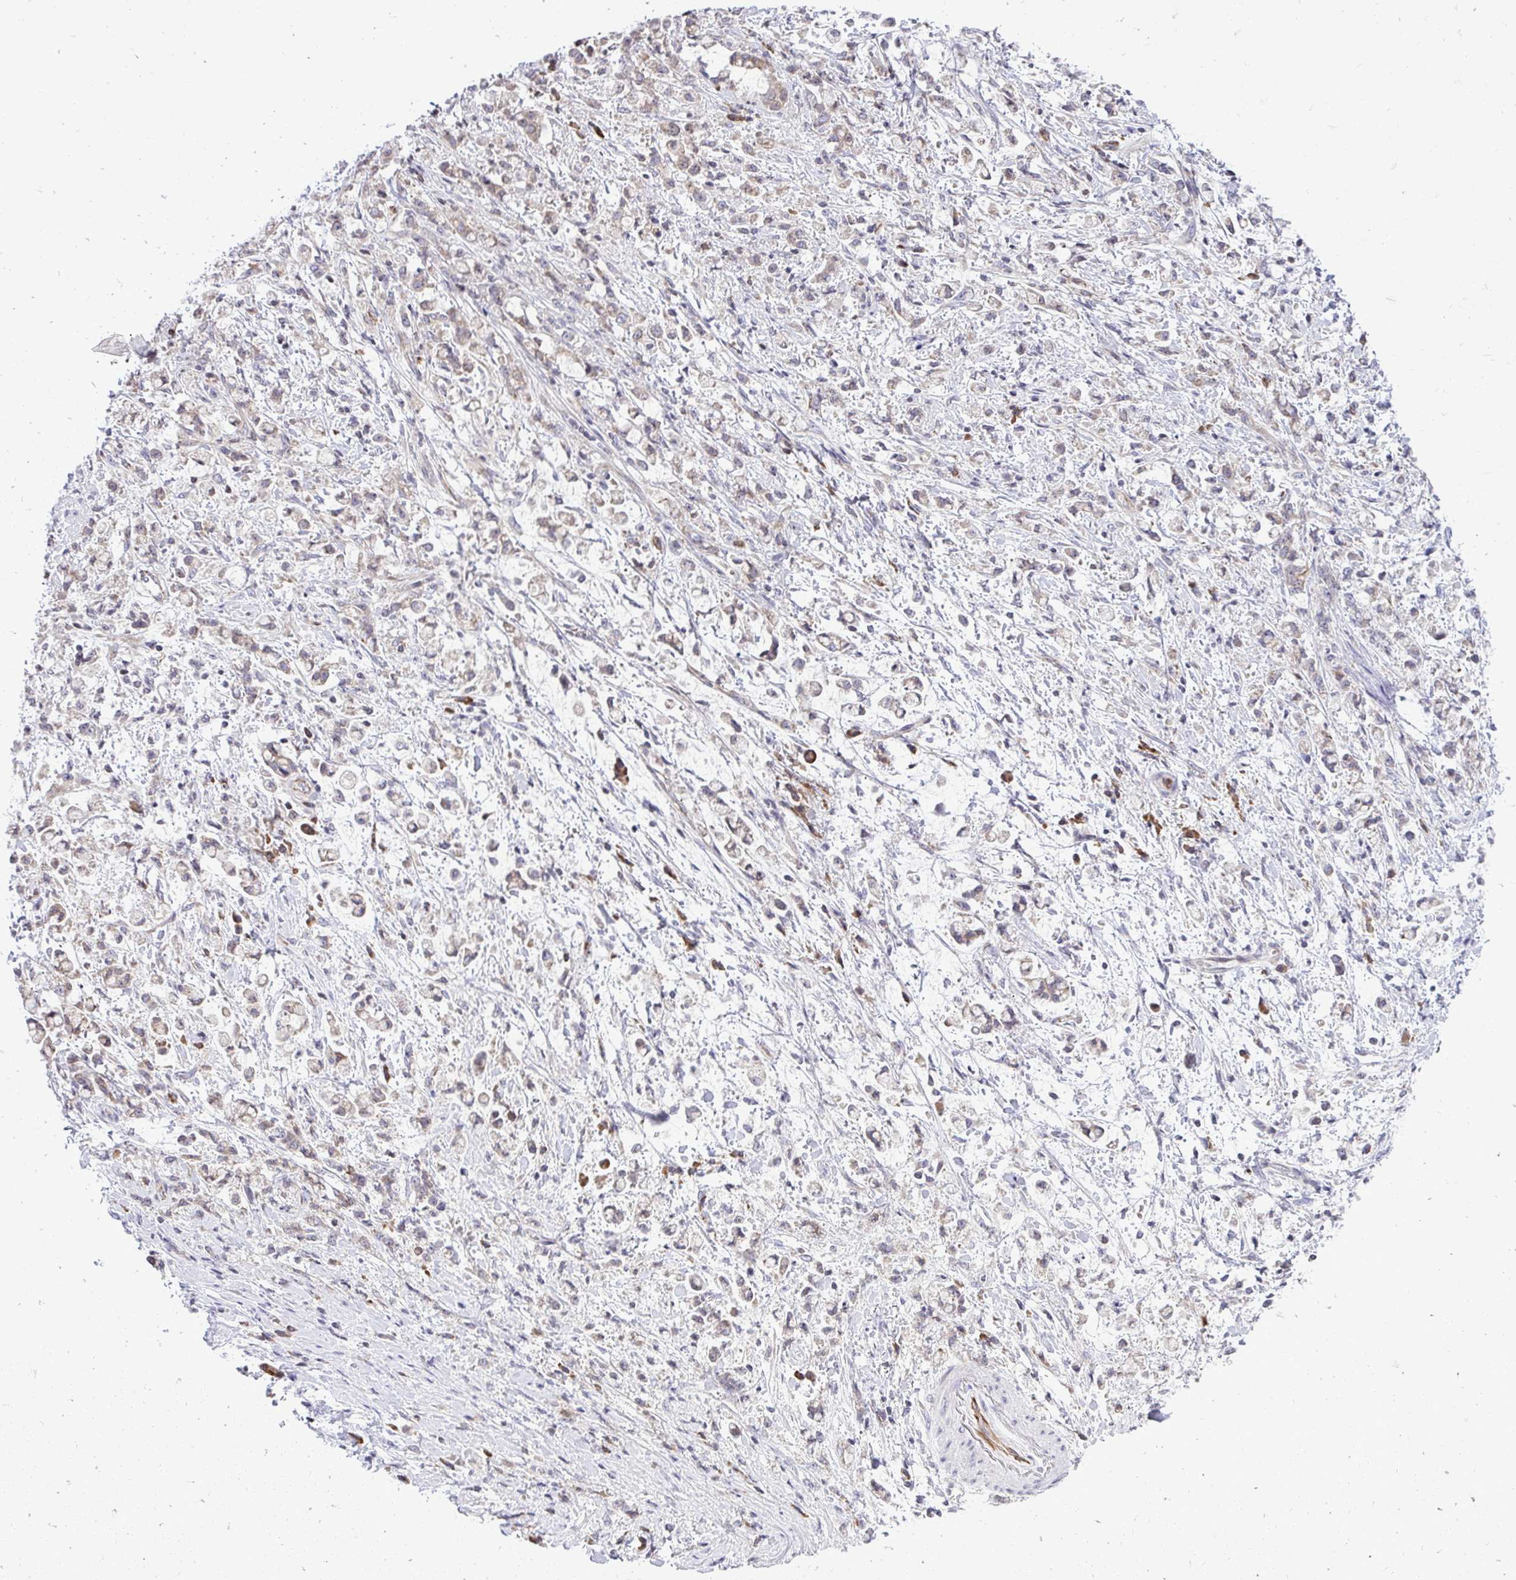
{"staining": {"intensity": "negative", "quantity": "none", "location": "none"}, "tissue": "stomach cancer", "cell_type": "Tumor cells", "image_type": "cancer", "snomed": [{"axis": "morphology", "description": "Adenocarcinoma, NOS"}, {"axis": "topography", "description": "Stomach"}], "caption": "Histopathology image shows no protein positivity in tumor cells of stomach adenocarcinoma tissue.", "gene": "METTL9", "patient": {"sex": "female", "age": 60}}